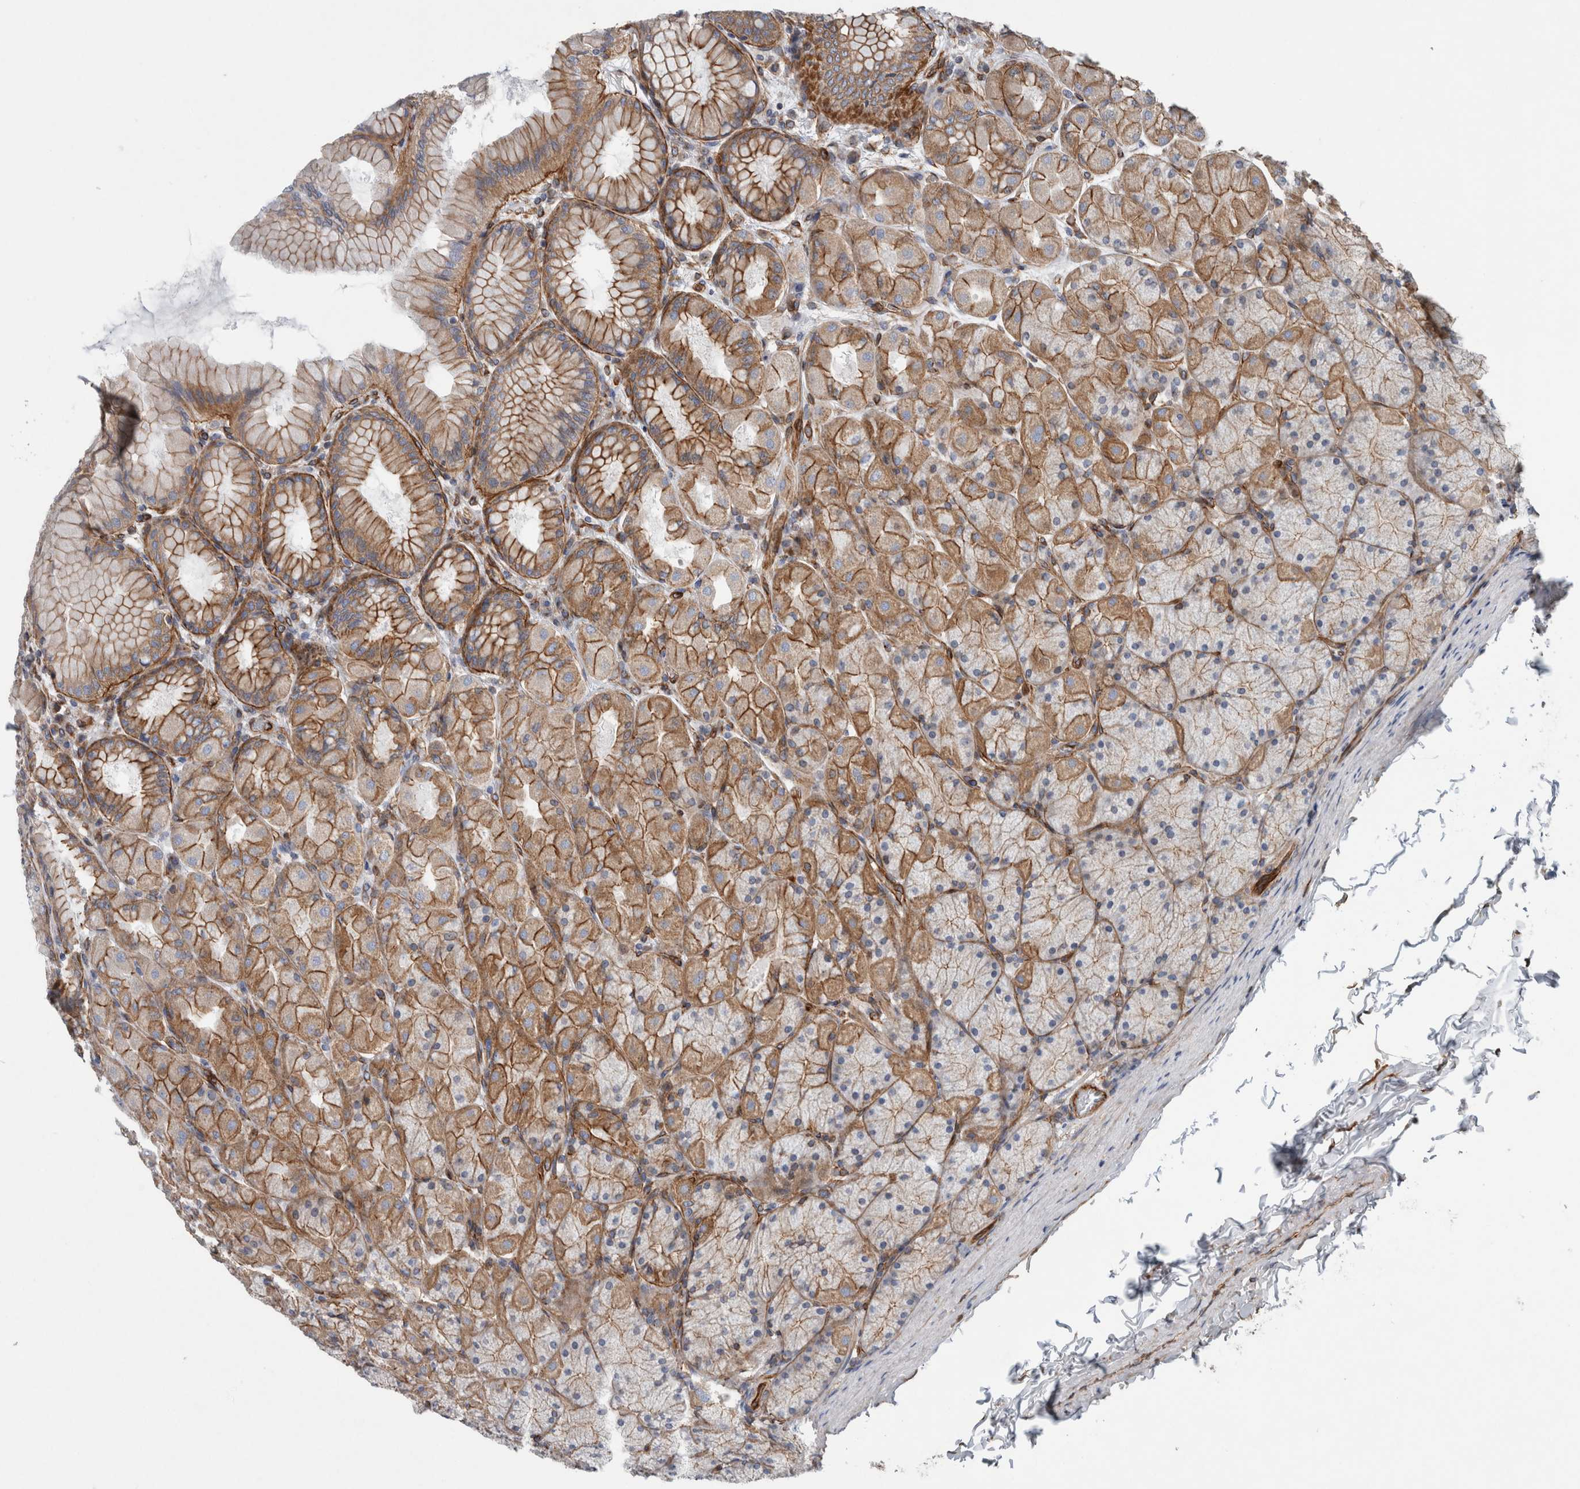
{"staining": {"intensity": "strong", "quantity": ">75%", "location": "cytoplasmic/membranous"}, "tissue": "stomach", "cell_type": "Glandular cells", "image_type": "normal", "snomed": [{"axis": "morphology", "description": "Normal tissue, NOS"}, {"axis": "topography", "description": "Stomach, upper"}], "caption": "A brown stain labels strong cytoplasmic/membranous expression of a protein in glandular cells of normal human stomach.", "gene": "PLEC", "patient": {"sex": "female", "age": 56}}